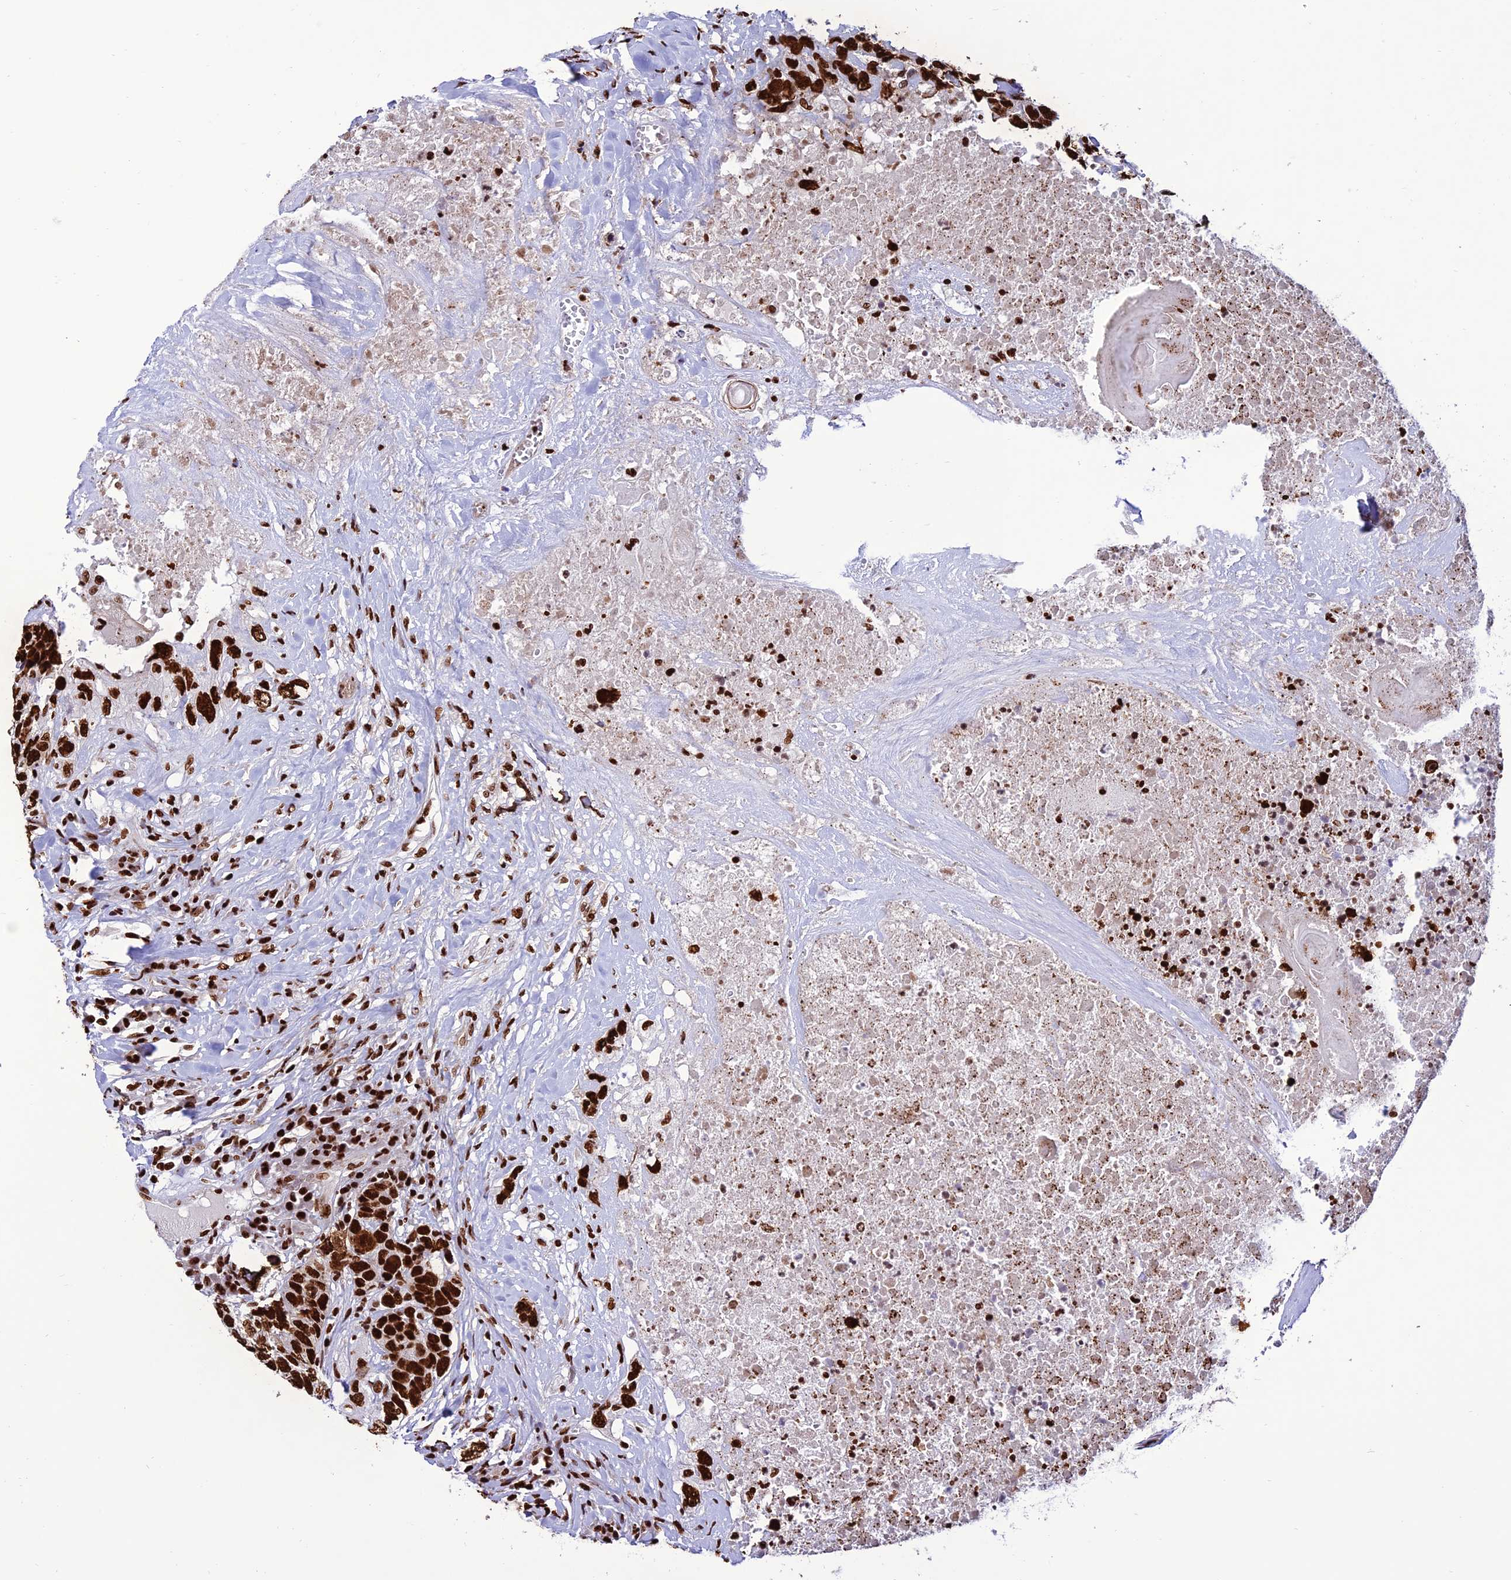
{"staining": {"intensity": "strong", "quantity": ">75%", "location": "nuclear"}, "tissue": "head and neck cancer", "cell_type": "Tumor cells", "image_type": "cancer", "snomed": [{"axis": "morphology", "description": "Squamous cell carcinoma, NOS"}, {"axis": "topography", "description": "Head-Neck"}], "caption": "The histopathology image demonstrates staining of squamous cell carcinoma (head and neck), revealing strong nuclear protein expression (brown color) within tumor cells.", "gene": "INO80E", "patient": {"sex": "male", "age": 66}}